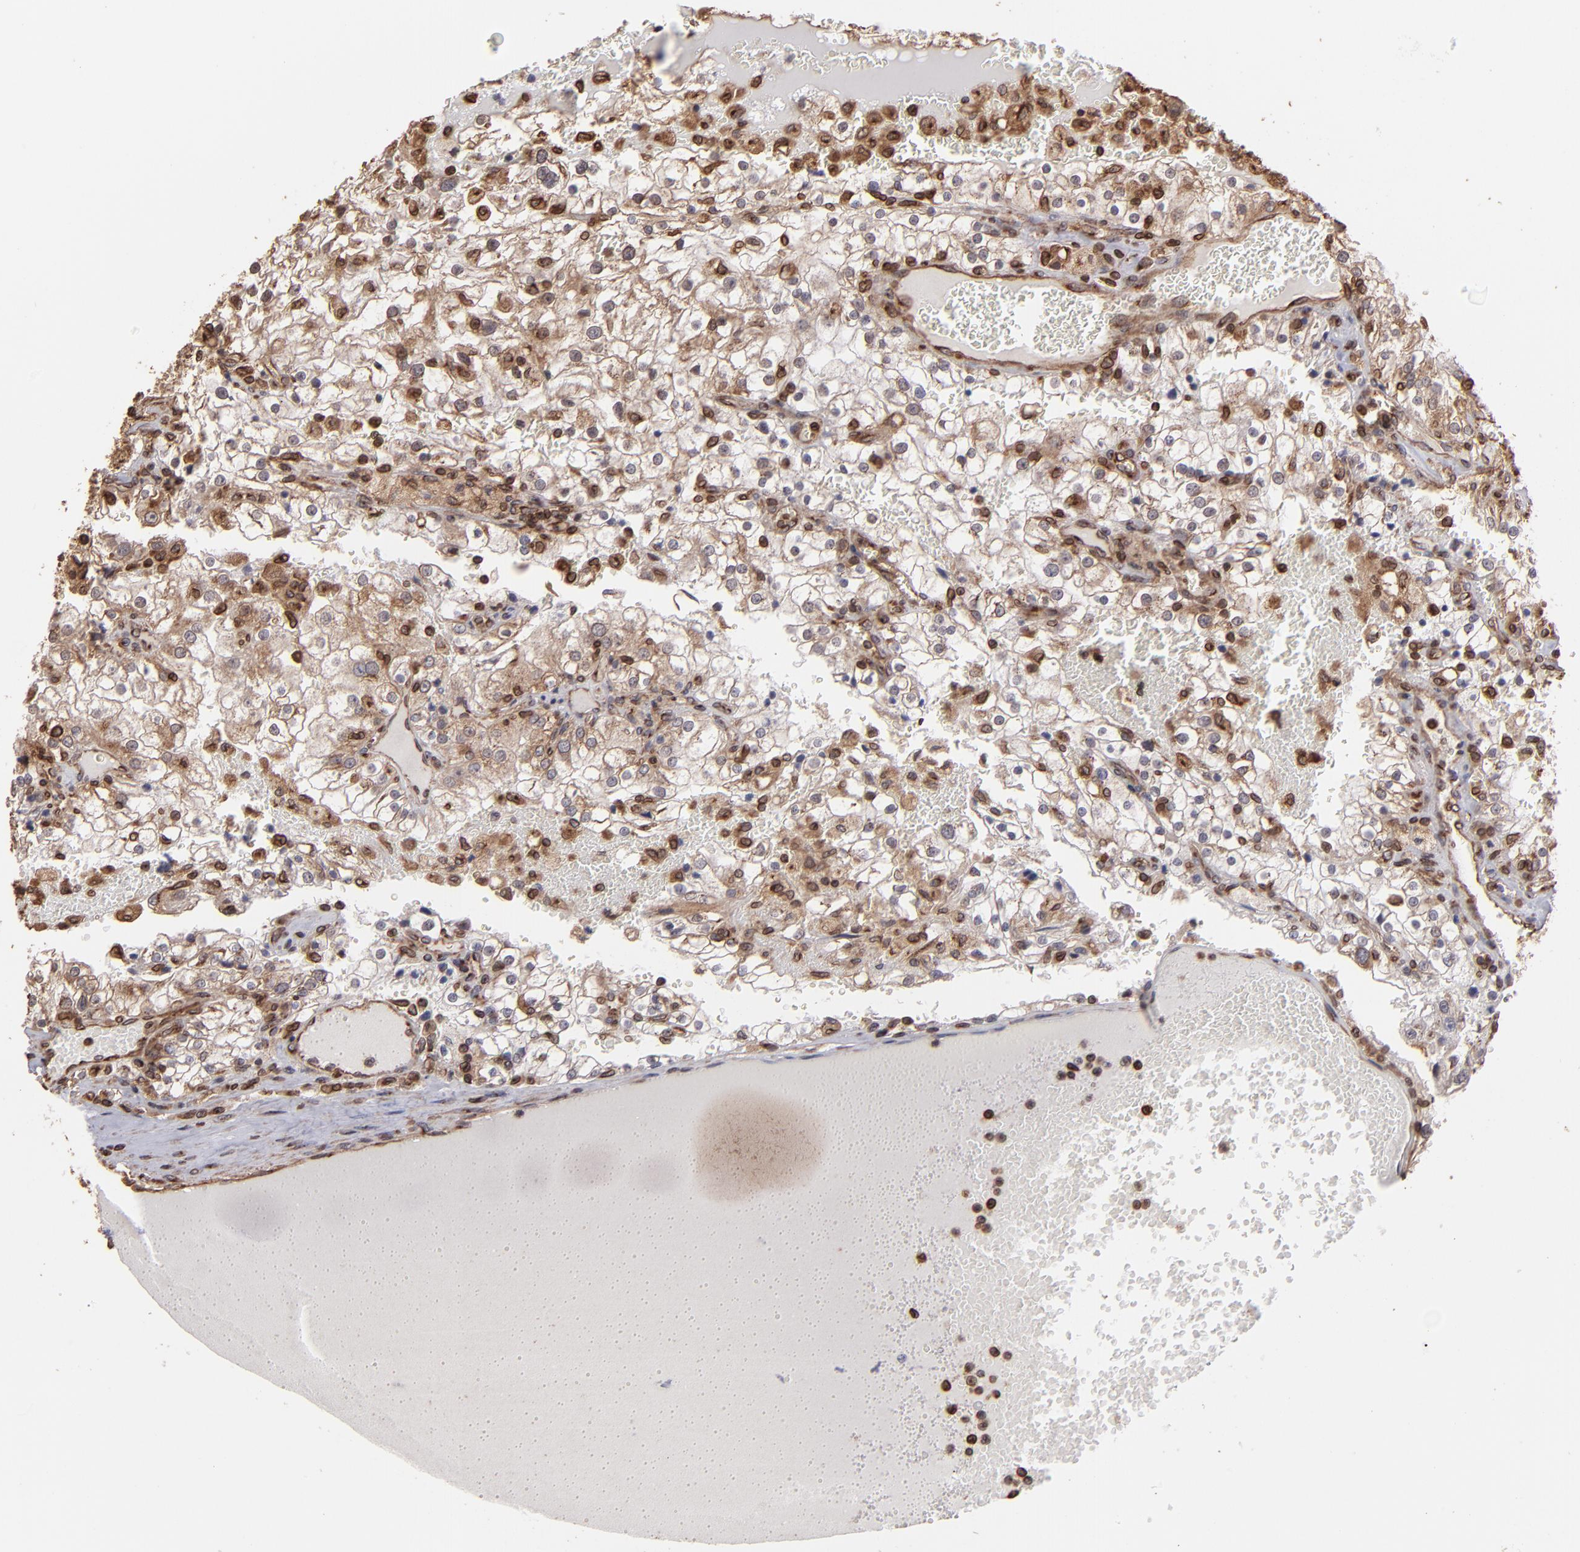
{"staining": {"intensity": "moderate", "quantity": "25%-75%", "location": "cytoplasmic/membranous"}, "tissue": "renal cancer", "cell_type": "Tumor cells", "image_type": "cancer", "snomed": [{"axis": "morphology", "description": "Adenocarcinoma, NOS"}, {"axis": "topography", "description": "Kidney"}], "caption": "Immunohistochemical staining of human renal adenocarcinoma exhibits medium levels of moderate cytoplasmic/membranous staining in about 25%-75% of tumor cells. Ihc stains the protein of interest in brown and the nuclei are stained blue.", "gene": "TRIP11", "patient": {"sex": "female", "age": 74}}